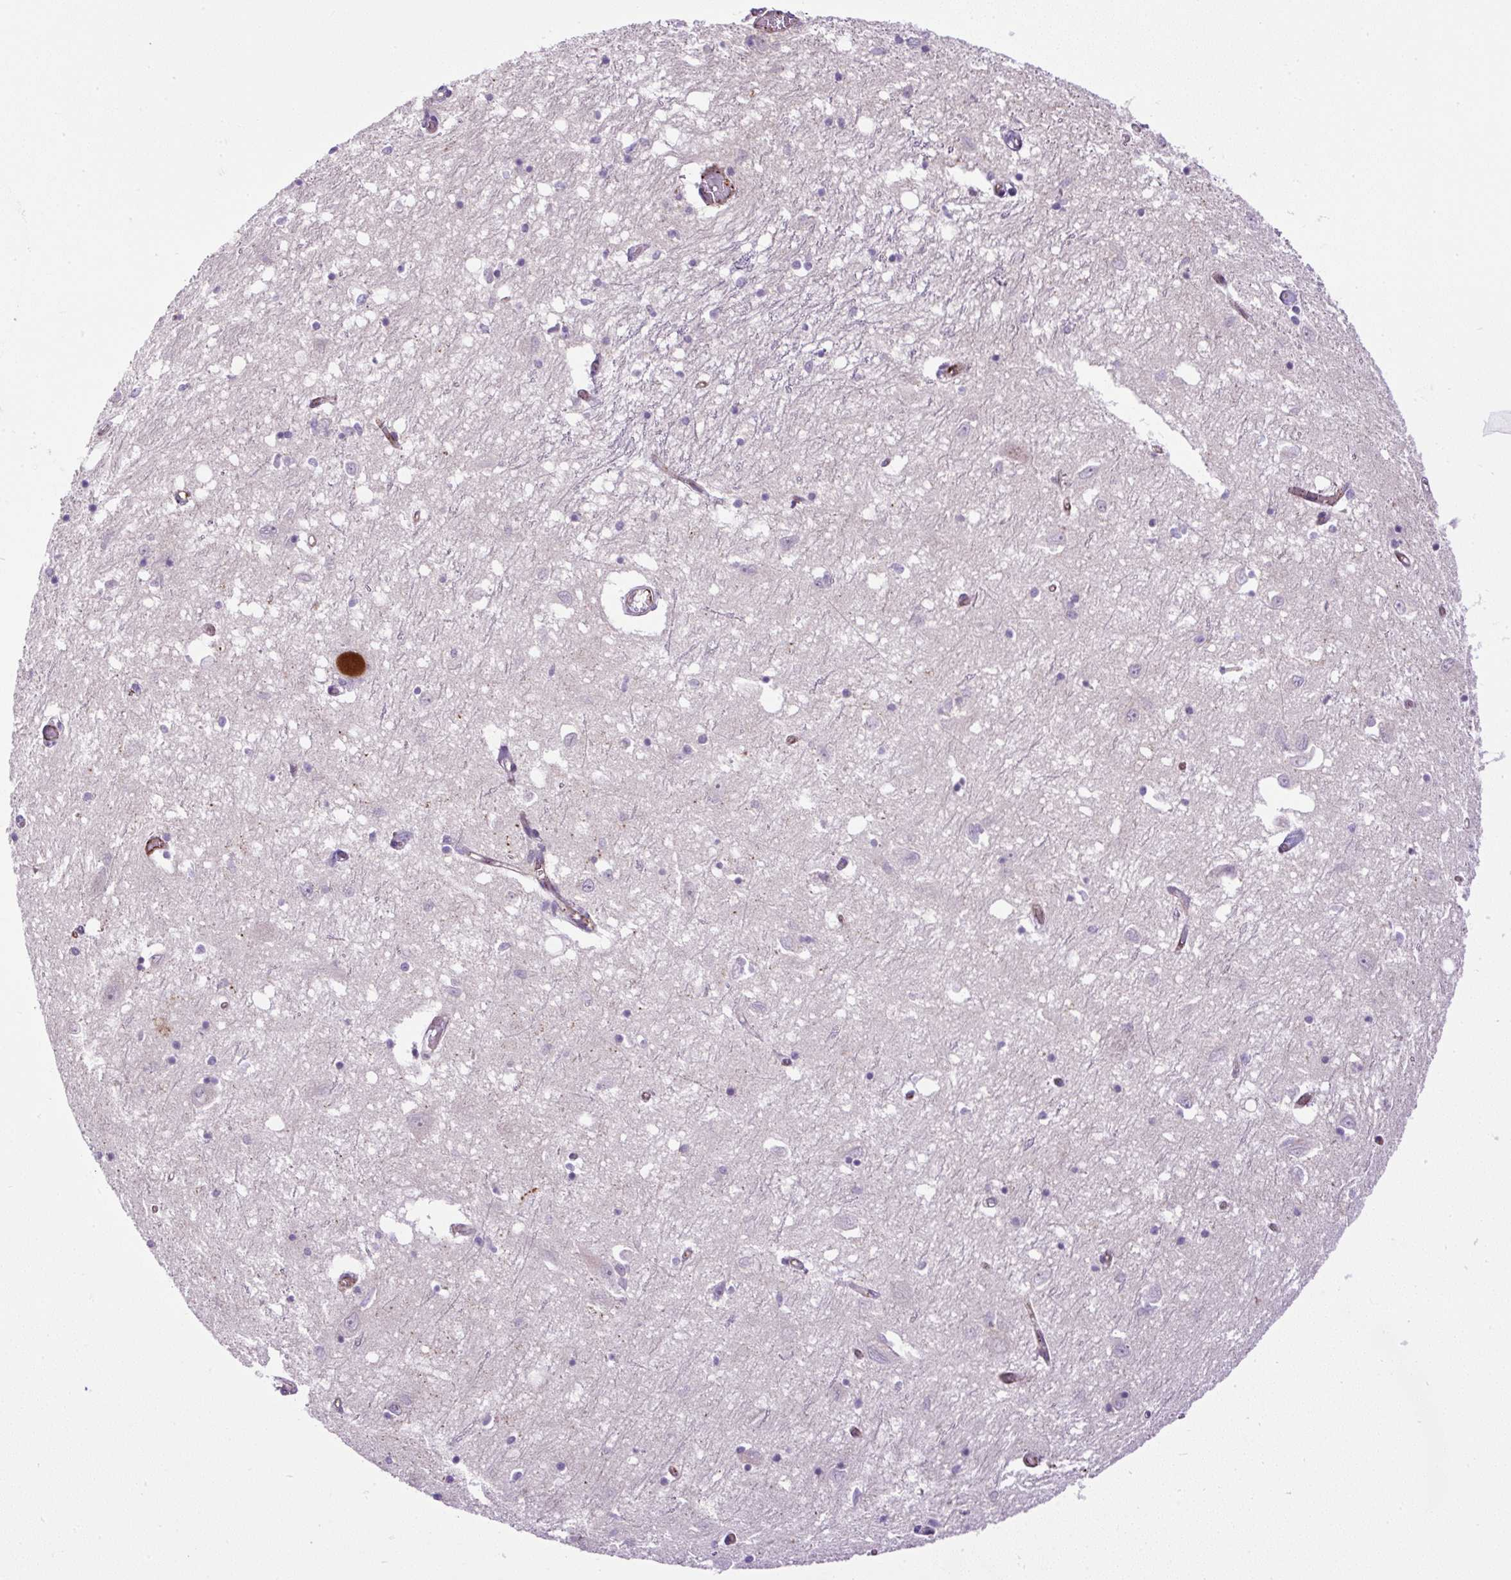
{"staining": {"intensity": "negative", "quantity": "none", "location": "none"}, "tissue": "caudate", "cell_type": "Glial cells", "image_type": "normal", "snomed": [{"axis": "morphology", "description": "Normal tissue, NOS"}, {"axis": "topography", "description": "Lateral ventricle wall"}], "caption": "A photomicrograph of human caudate is negative for staining in glial cells. (DAB (3,3'-diaminobenzidine) immunohistochemistry visualized using brightfield microscopy, high magnification).", "gene": "LEFTY1", "patient": {"sex": "male", "age": 70}}